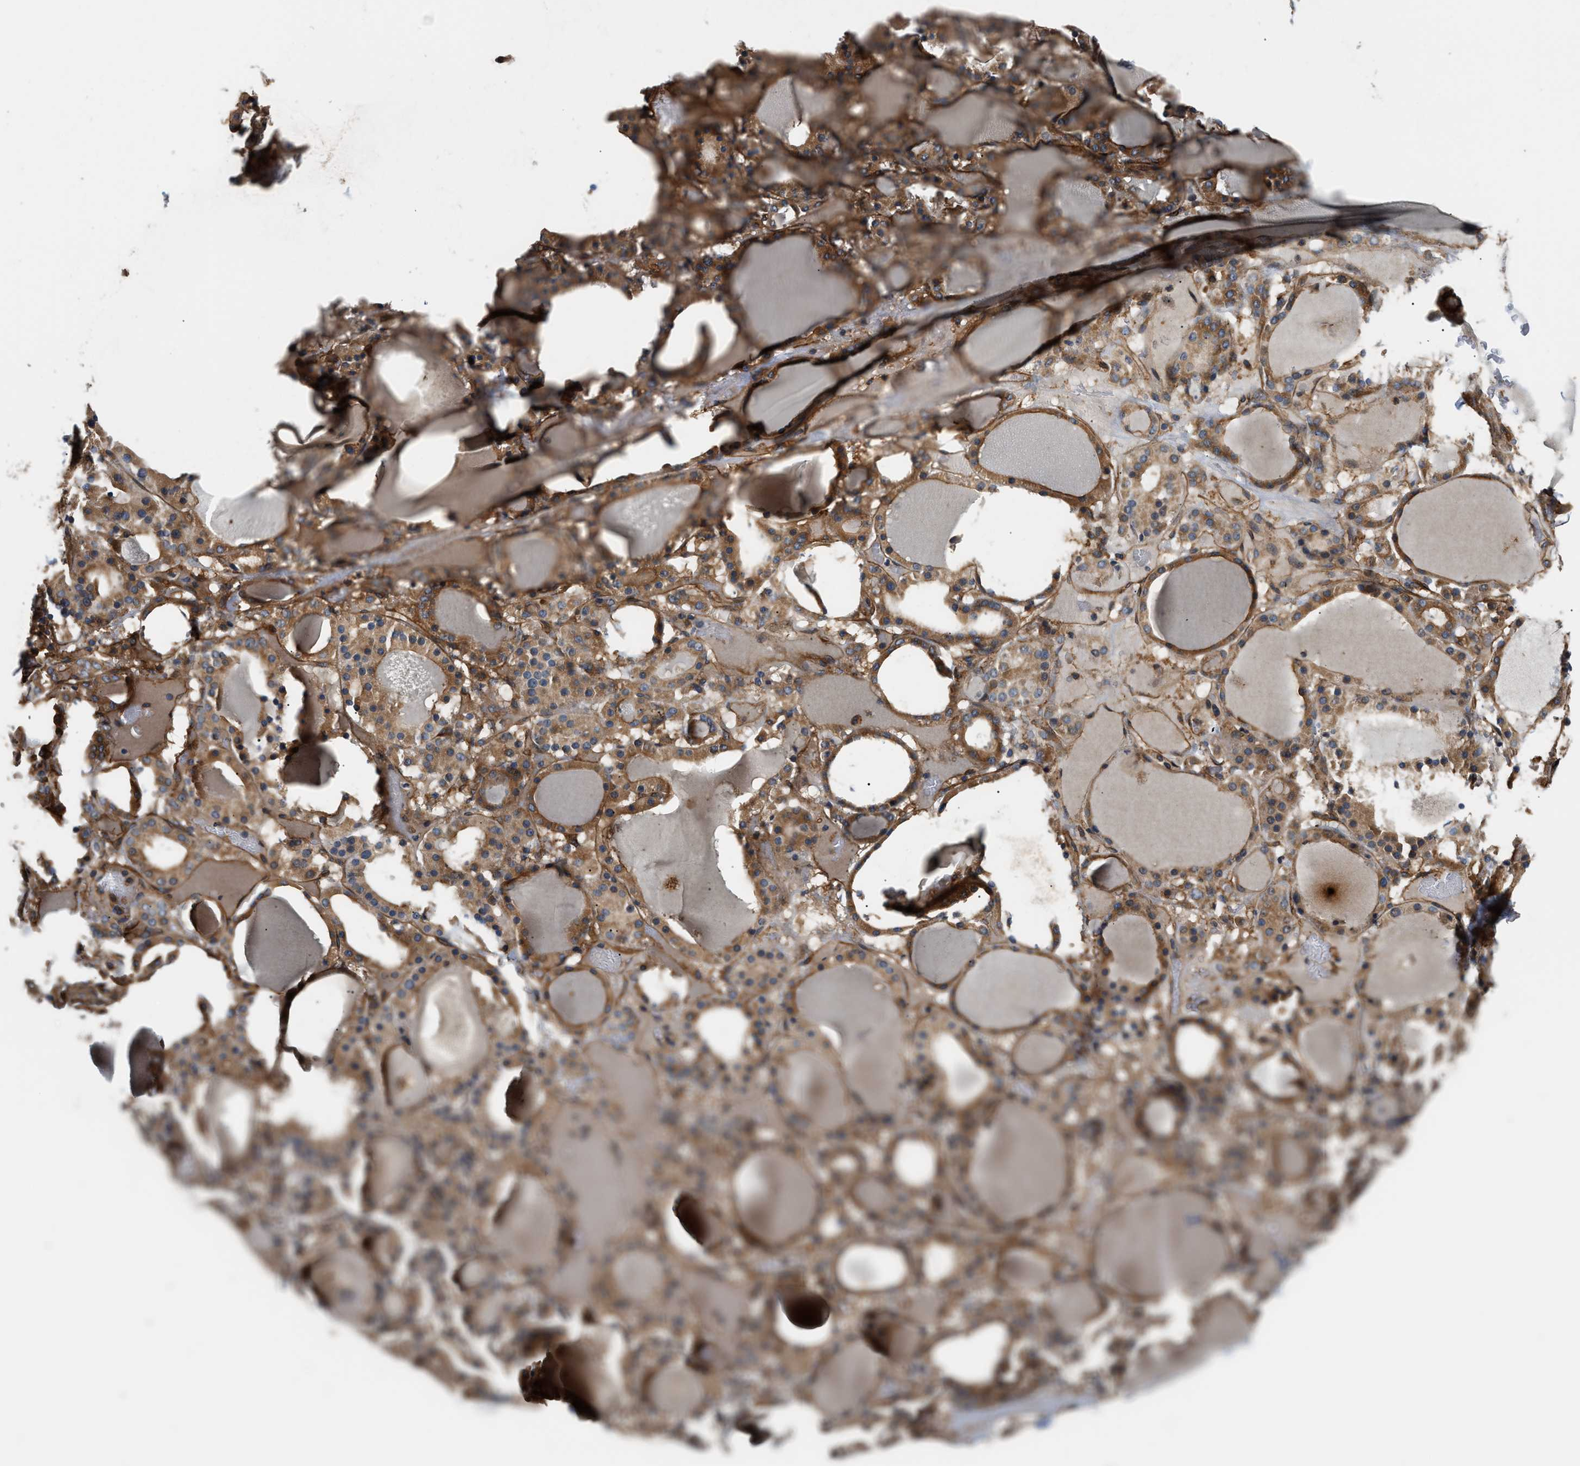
{"staining": {"intensity": "moderate", "quantity": ">75%", "location": "cytoplasmic/membranous"}, "tissue": "thyroid gland", "cell_type": "Glandular cells", "image_type": "normal", "snomed": [{"axis": "morphology", "description": "Normal tissue, NOS"}, {"axis": "morphology", "description": "Carcinoma, NOS"}, {"axis": "topography", "description": "Thyroid gland"}], "caption": "The micrograph shows staining of unremarkable thyroid gland, revealing moderate cytoplasmic/membranous protein positivity (brown color) within glandular cells.", "gene": "DDHD2", "patient": {"sex": "female", "age": 86}}